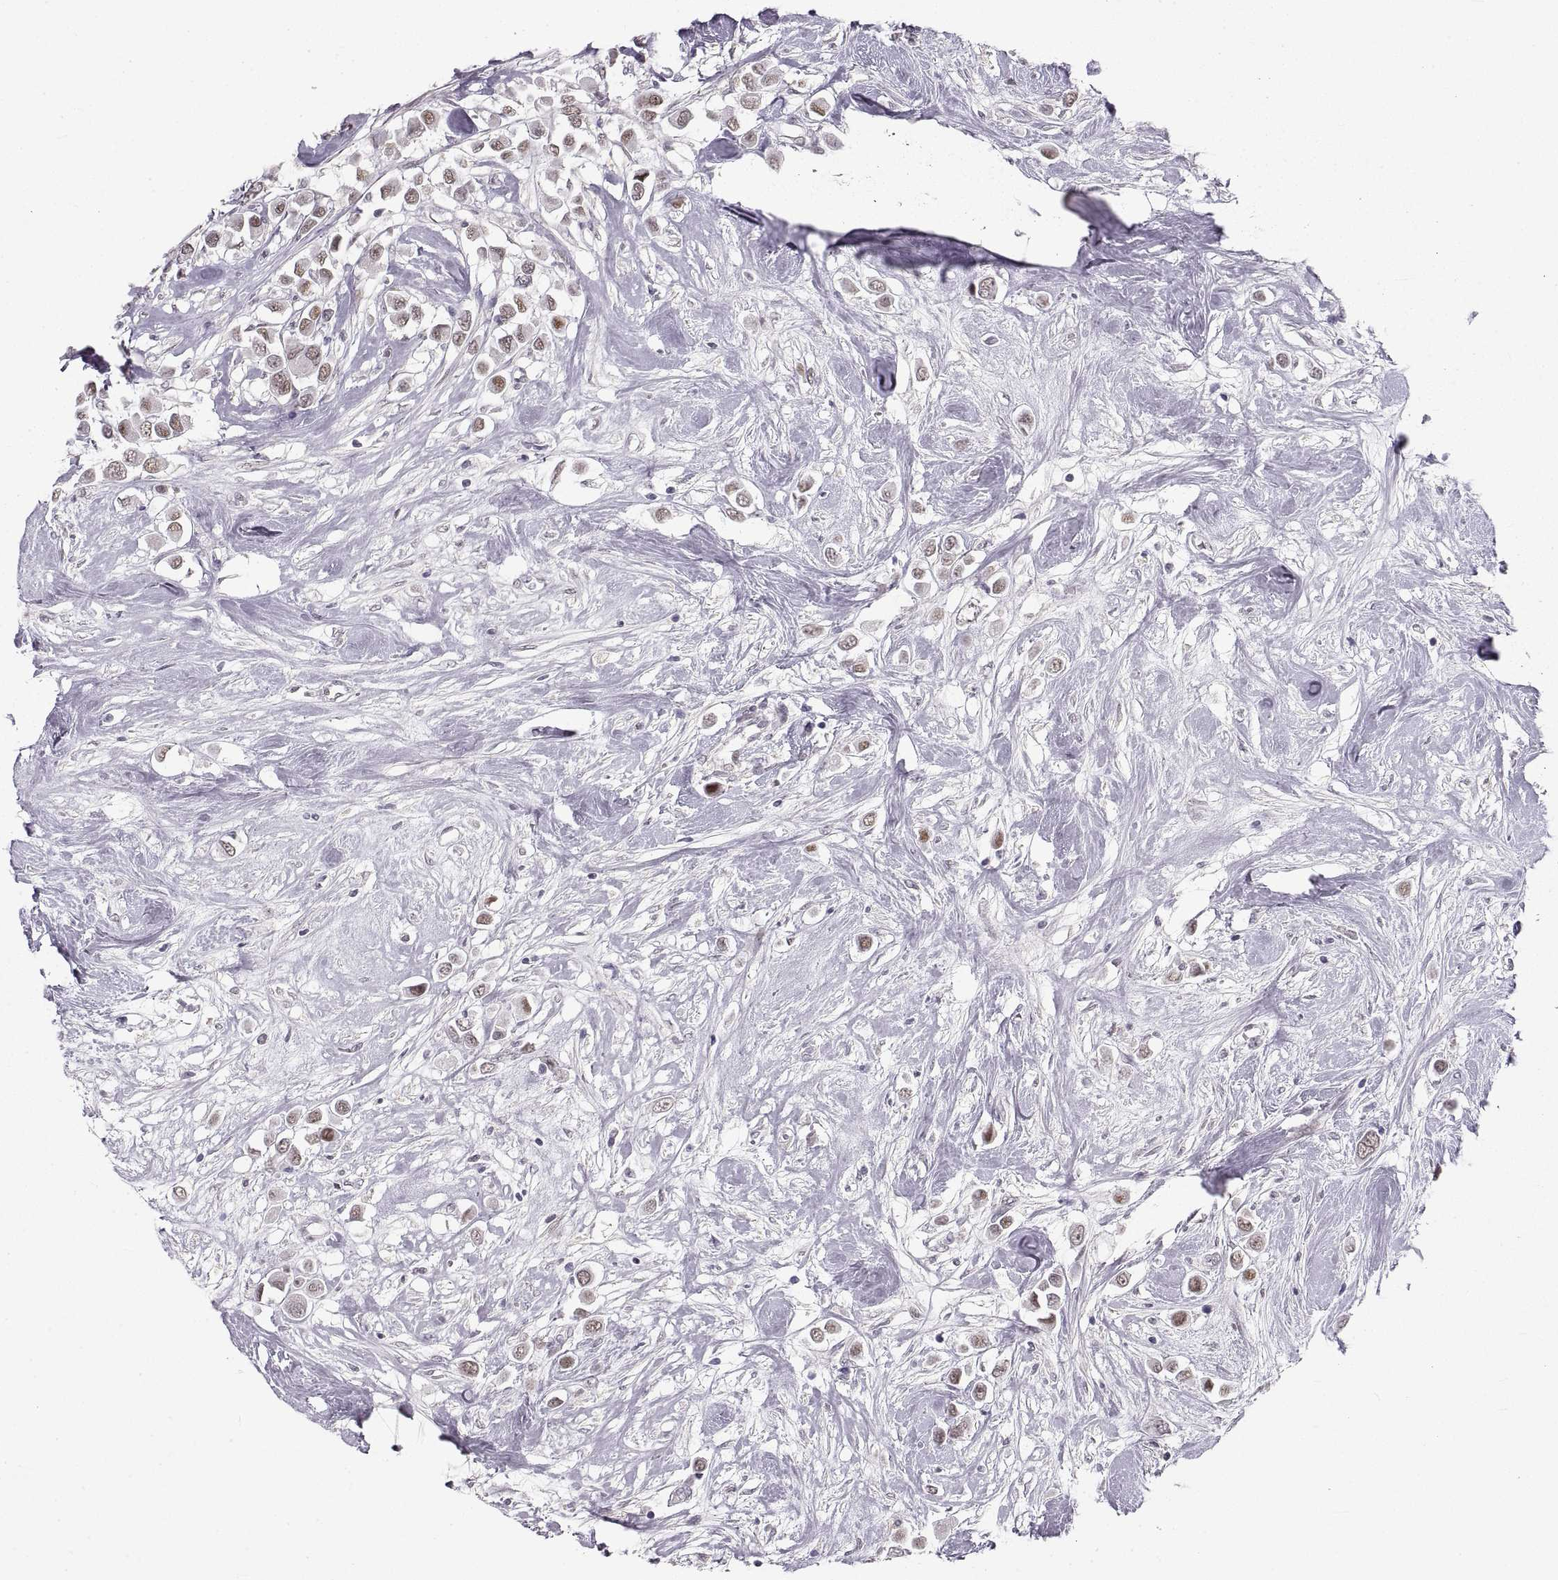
{"staining": {"intensity": "moderate", "quantity": "25%-75%", "location": "nuclear"}, "tissue": "breast cancer", "cell_type": "Tumor cells", "image_type": "cancer", "snomed": [{"axis": "morphology", "description": "Duct carcinoma"}, {"axis": "topography", "description": "Breast"}], "caption": "The photomicrograph shows a brown stain indicating the presence of a protein in the nuclear of tumor cells in breast cancer (invasive ductal carcinoma).", "gene": "NANOS3", "patient": {"sex": "female", "age": 61}}